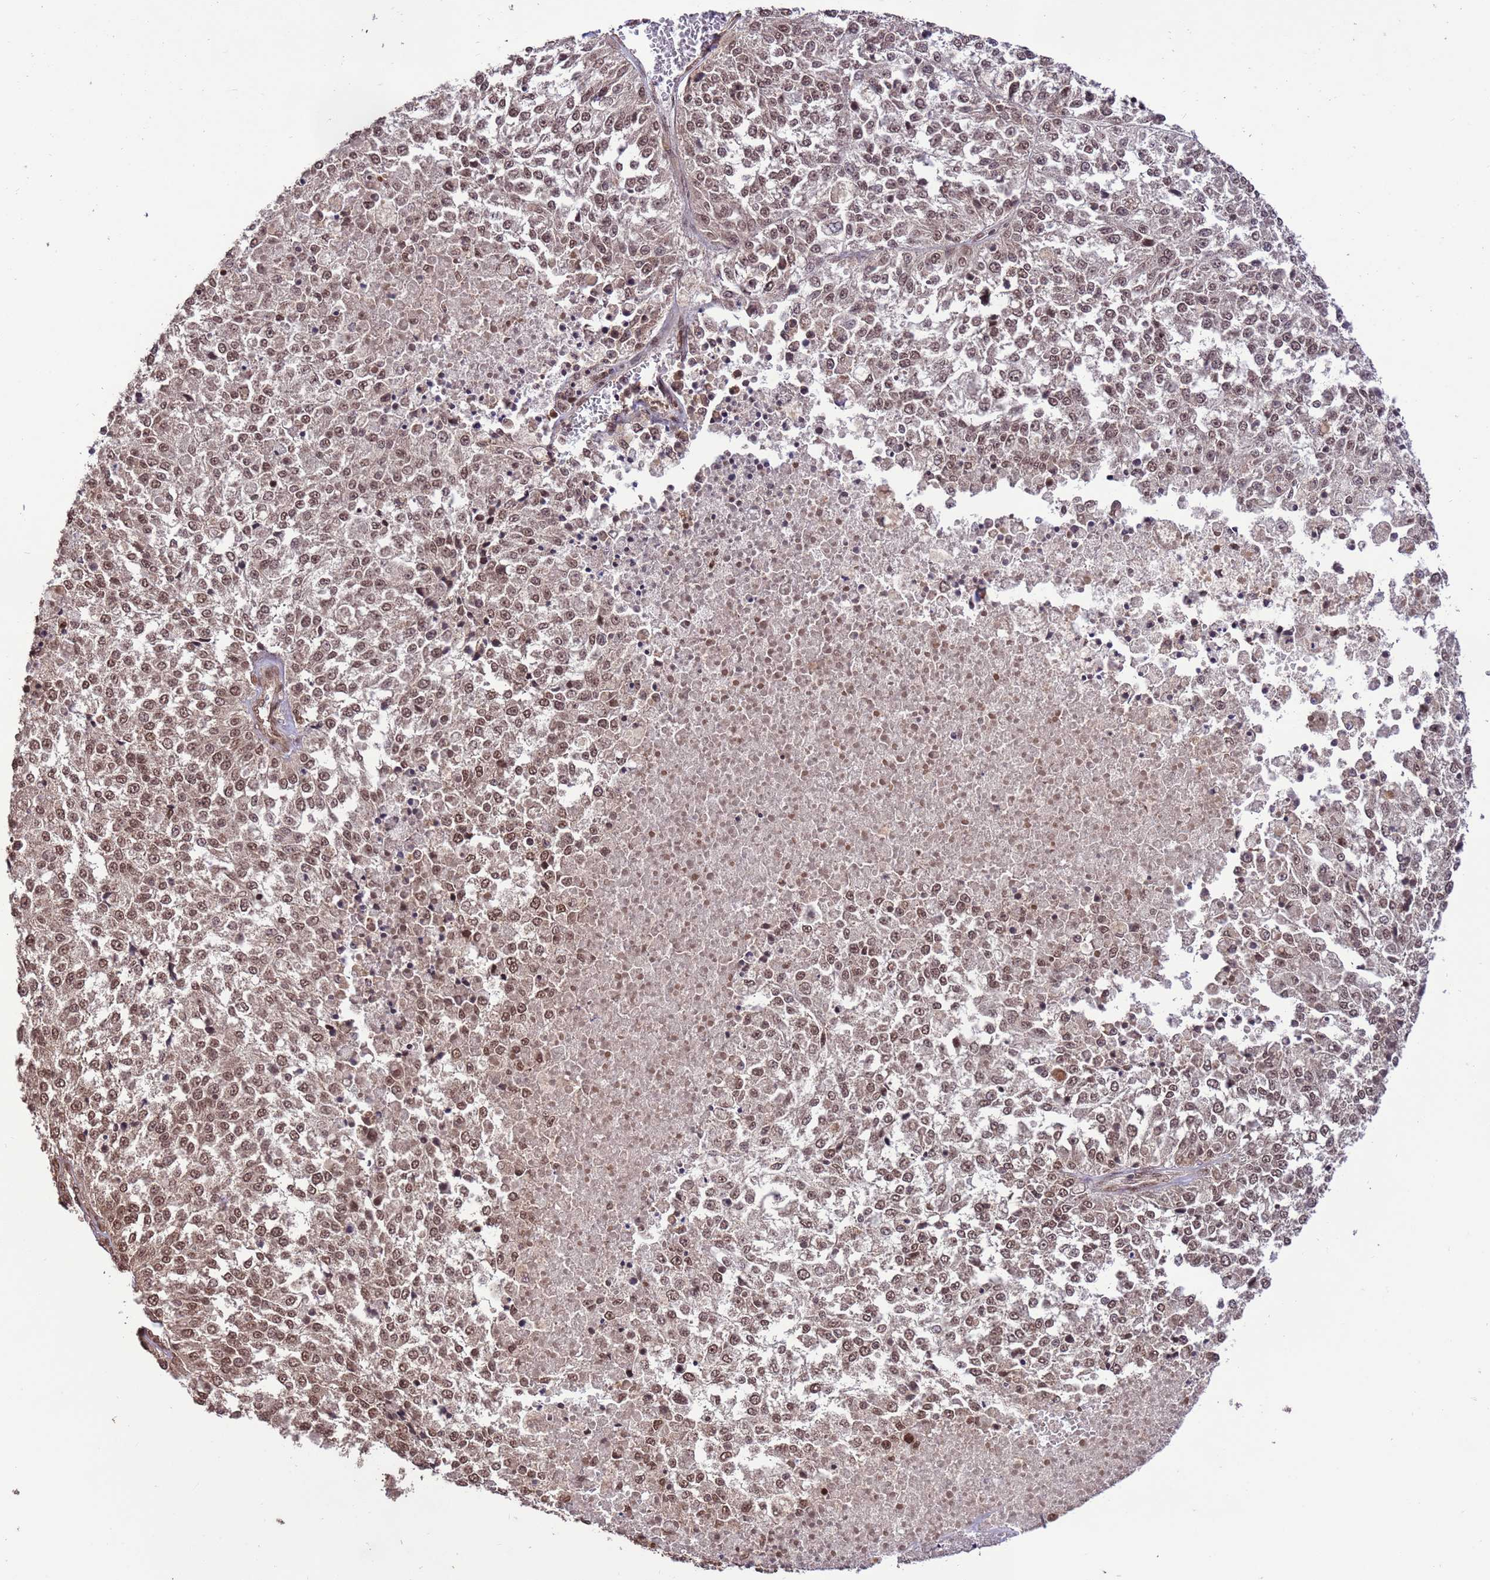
{"staining": {"intensity": "moderate", "quantity": ">75%", "location": "nuclear"}, "tissue": "melanoma", "cell_type": "Tumor cells", "image_type": "cancer", "snomed": [{"axis": "morphology", "description": "Malignant melanoma, NOS"}, {"axis": "topography", "description": "Skin"}], "caption": "Malignant melanoma tissue reveals moderate nuclear positivity in about >75% of tumor cells", "gene": "VSTM4", "patient": {"sex": "female", "age": 64}}